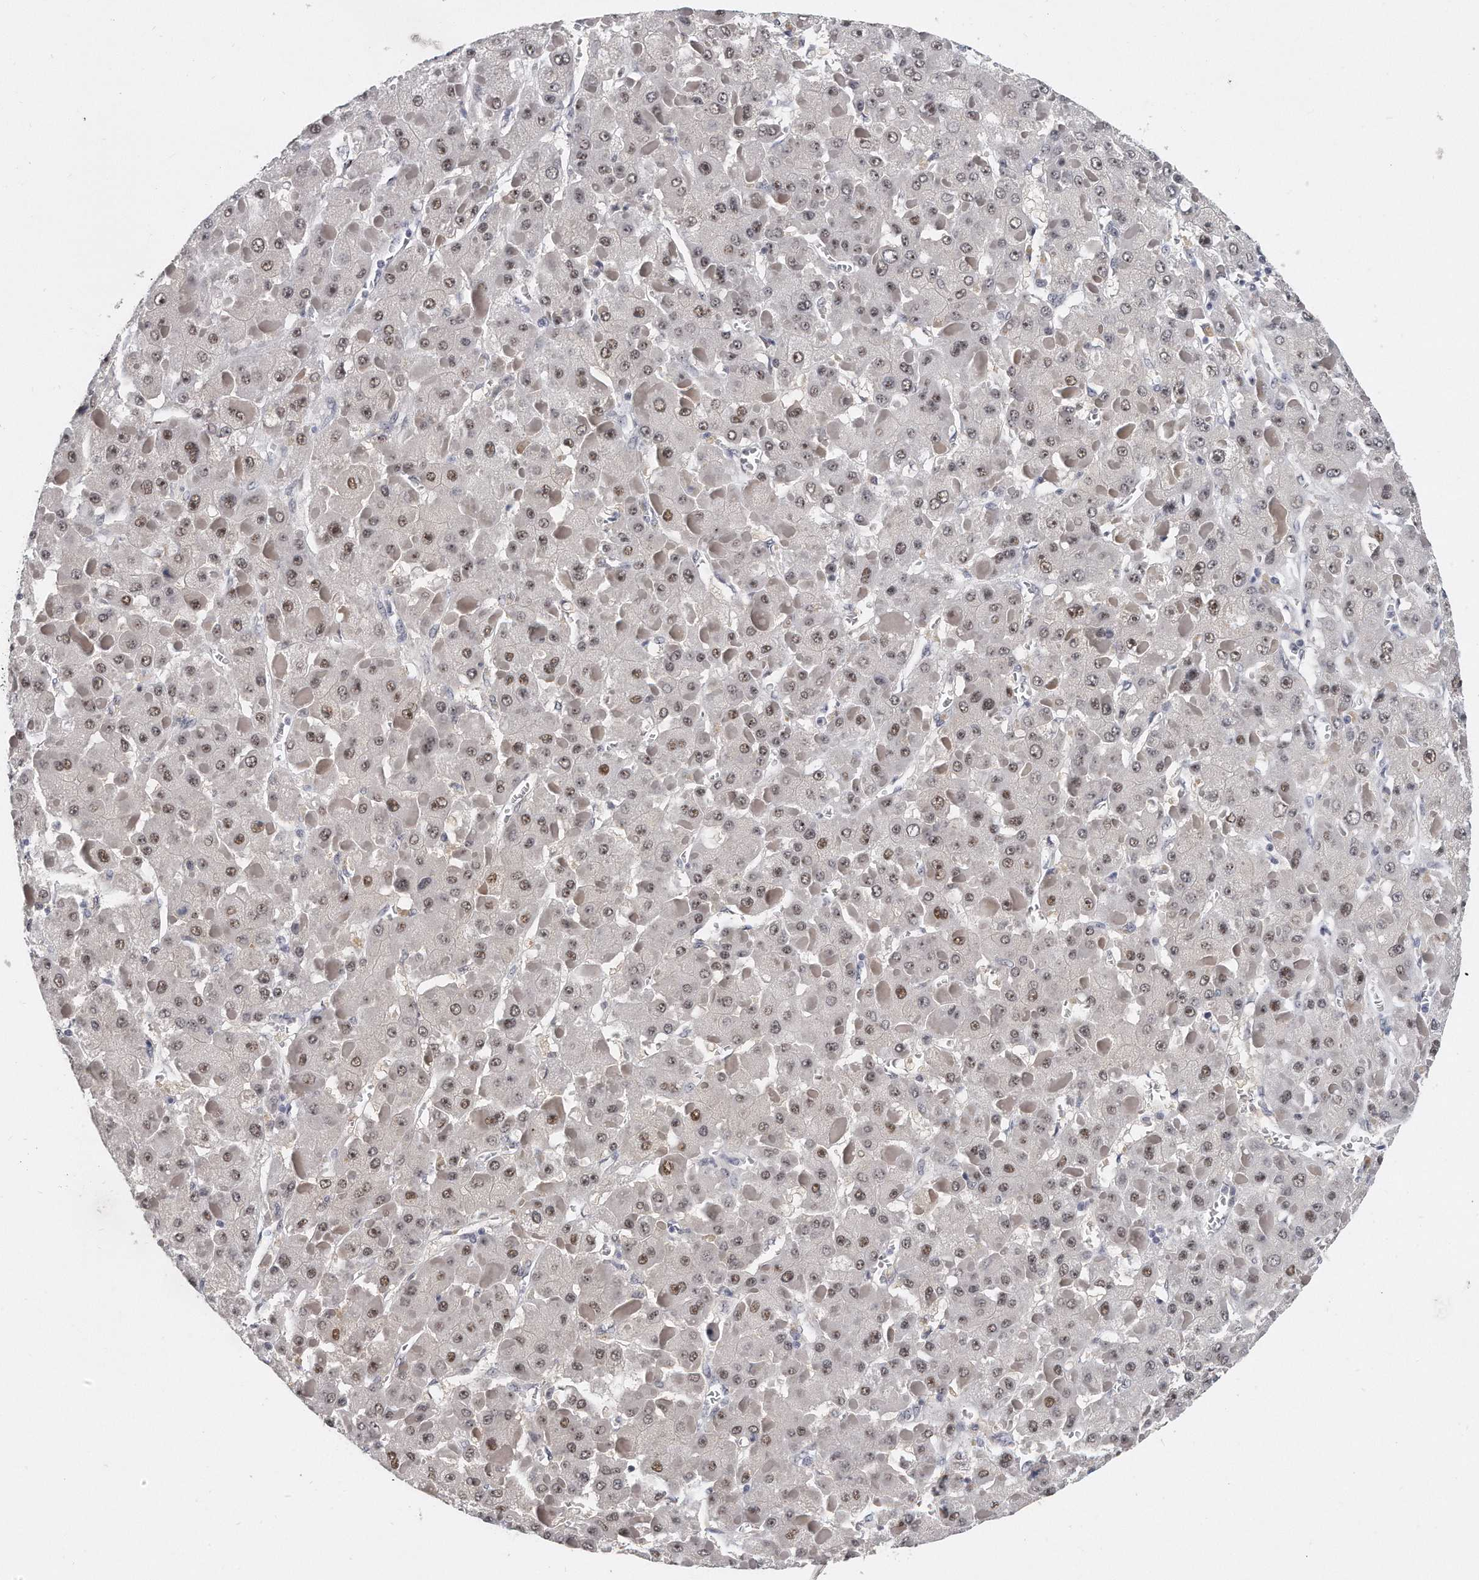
{"staining": {"intensity": "moderate", "quantity": ">75%", "location": "nuclear"}, "tissue": "liver cancer", "cell_type": "Tumor cells", "image_type": "cancer", "snomed": [{"axis": "morphology", "description": "Carcinoma, Hepatocellular, NOS"}, {"axis": "topography", "description": "Liver"}], "caption": "Immunohistochemistry (DAB (3,3'-diaminobenzidine)) staining of liver cancer exhibits moderate nuclear protein staining in approximately >75% of tumor cells.", "gene": "TFCP2L1", "patient": {"sex": "female", "age": 73}}